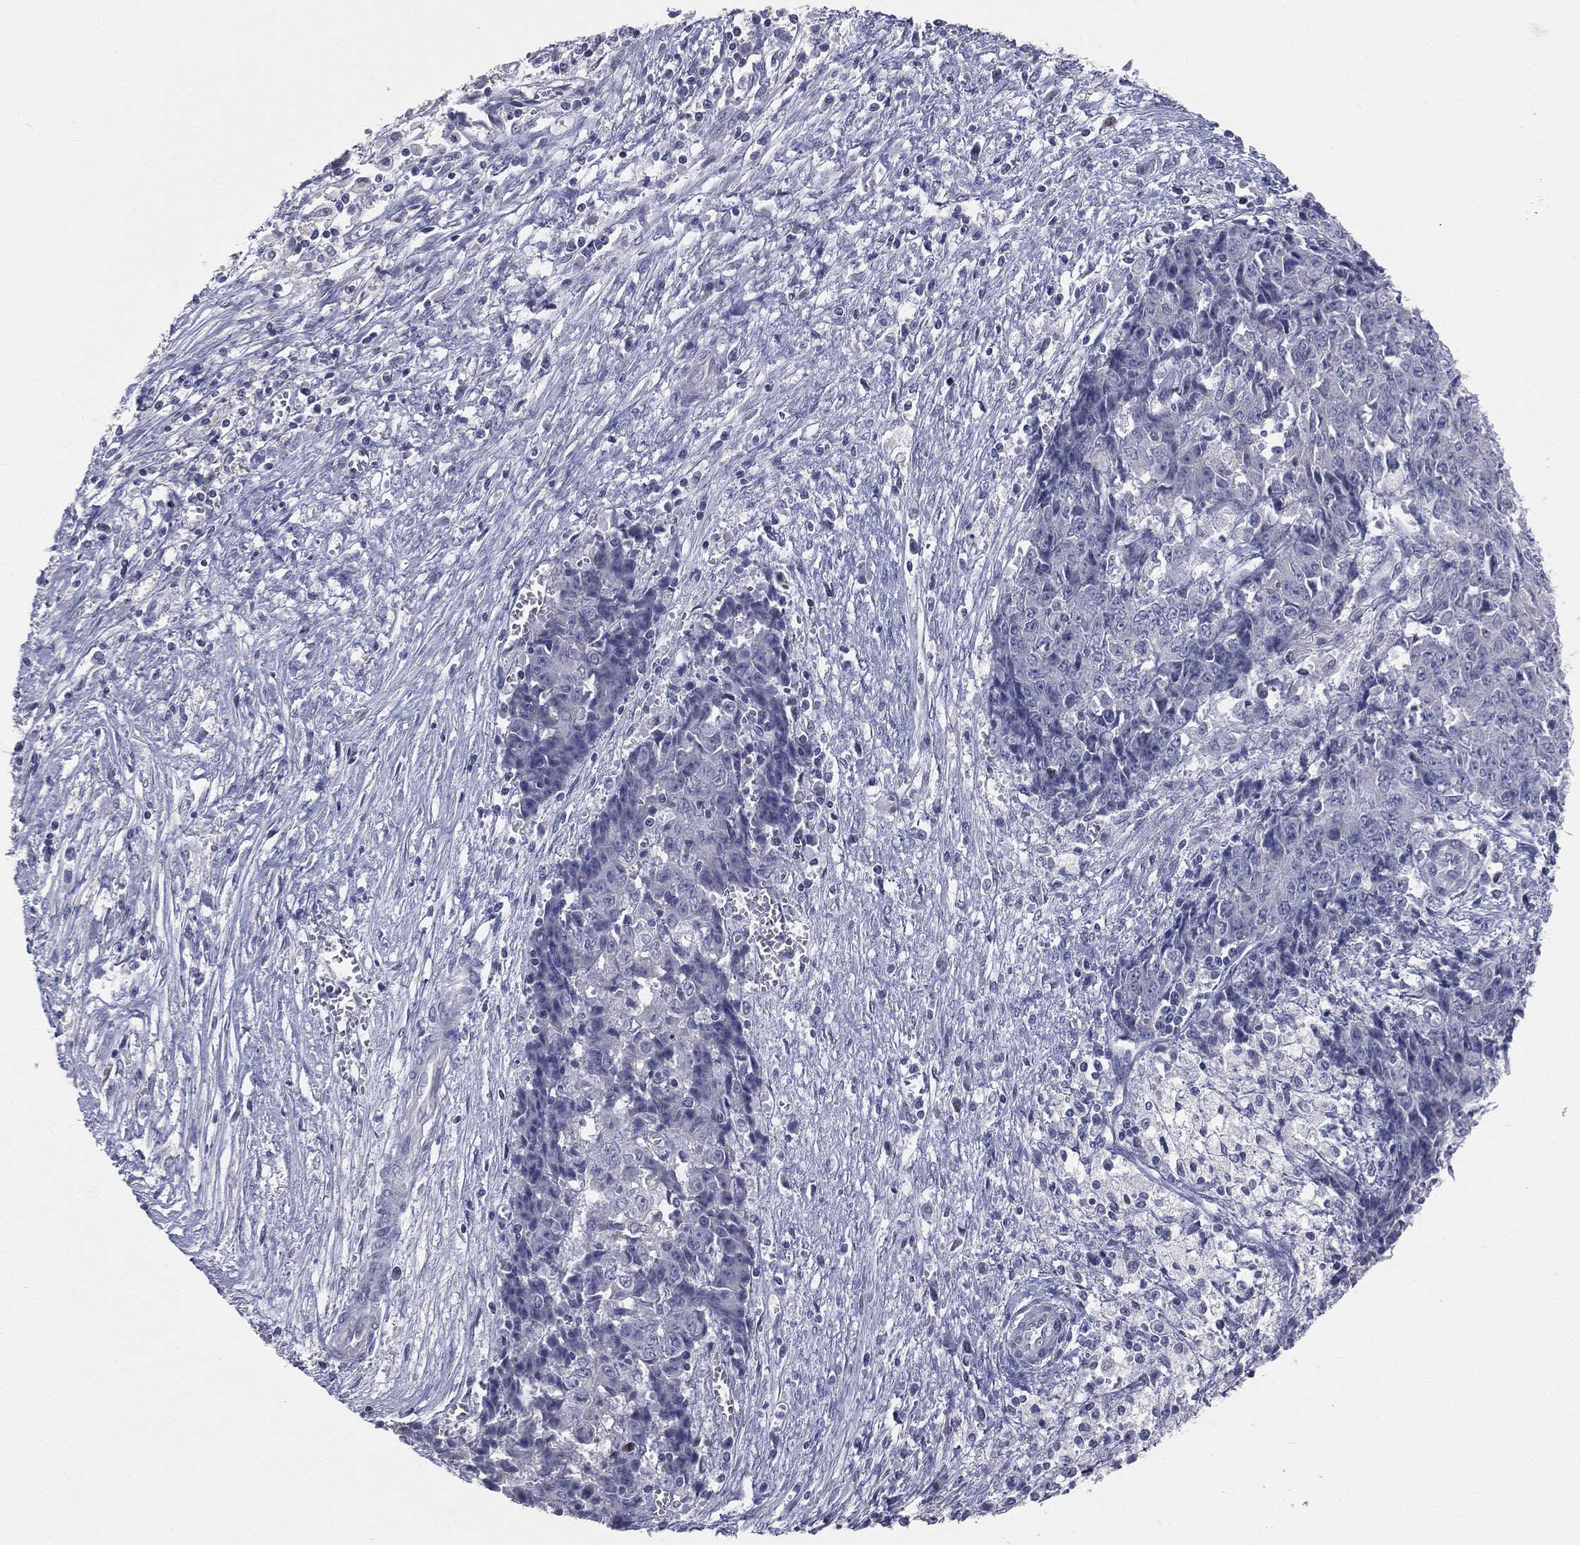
{"staining": {"intensity": "negative", "quantity": "none", "location": "none"}, "tissue": "ovarian cancer", "cell_type": "Tumor cells", "image_type": "cancer", "snomed": [{"axis": "morphology", "description": "Carcinoma, endometroid"}, {"axis": "topography", "description": "Ovary"}], "caption": "Tumor cells are negative for brown protein staining in endometroid carcinoma (ovarian). (Immunohistochemistry (ihc), brightfield microscopy, high magnification).", "gene": "DMKN", "patient": {"sex": "female", "age": 42}}